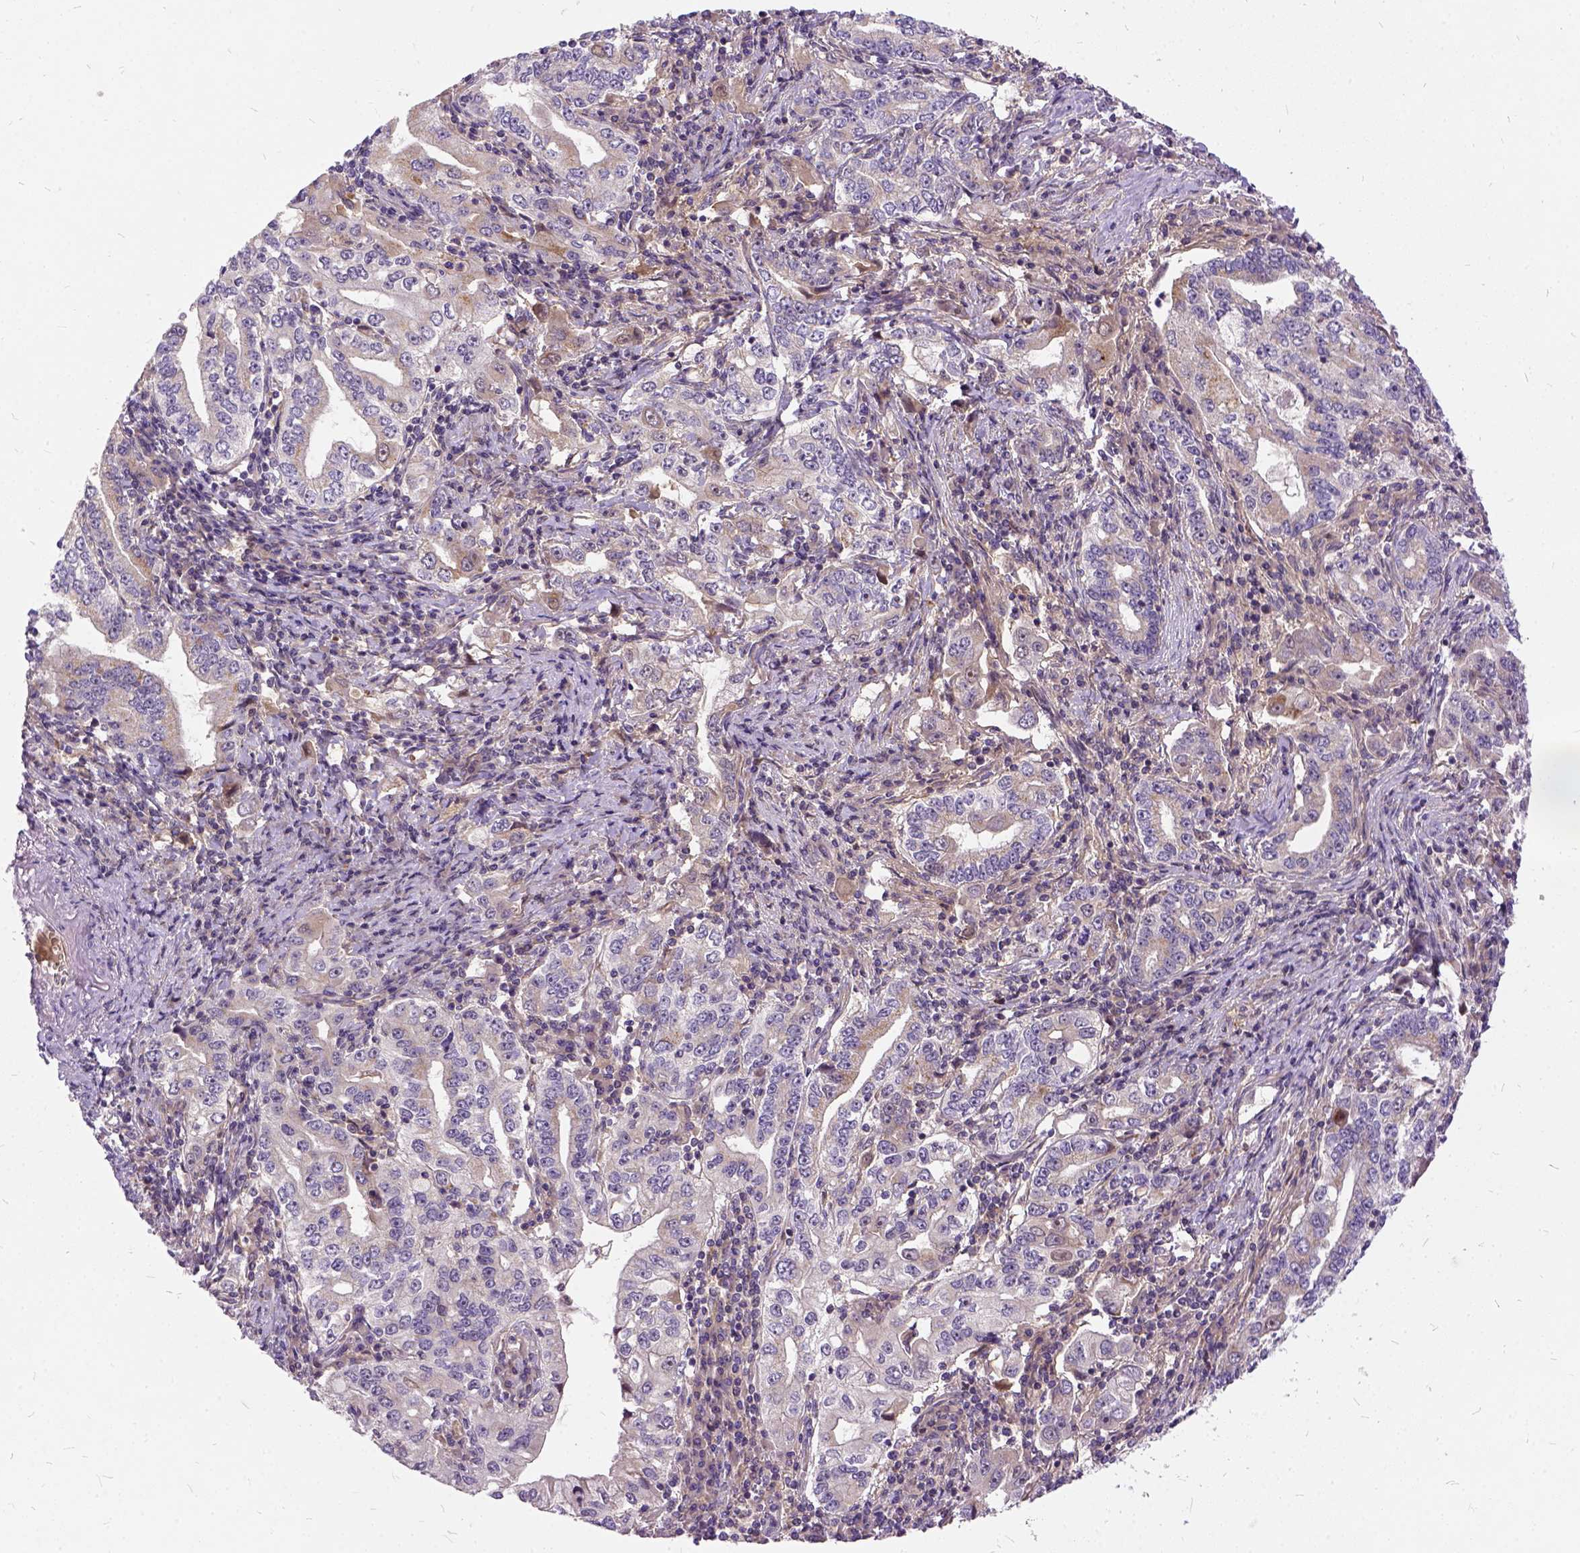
{"staining": {"intensity": "moderate", "quantity": "<25%", "location": "cytoplasmic/membranous"}, "tissue": "stomach cancer", "cell_type": "Tumor cells", "image_type": "cancer", "snomed": [{"axis": "morphology", "description": "Adenocarcinoma, NOS"}, {"axis": "topography", "description": "Stomach, lower"}], "caption": "Moderate cytoplasmic/membranous staining is seen in about <25% of tumor cells in adenocarcinoma (stomach). (IHC, brightfield microscopy, high magnification).", "gene": "ILRUN", "patient": {"sex": "female", "age": 72}}